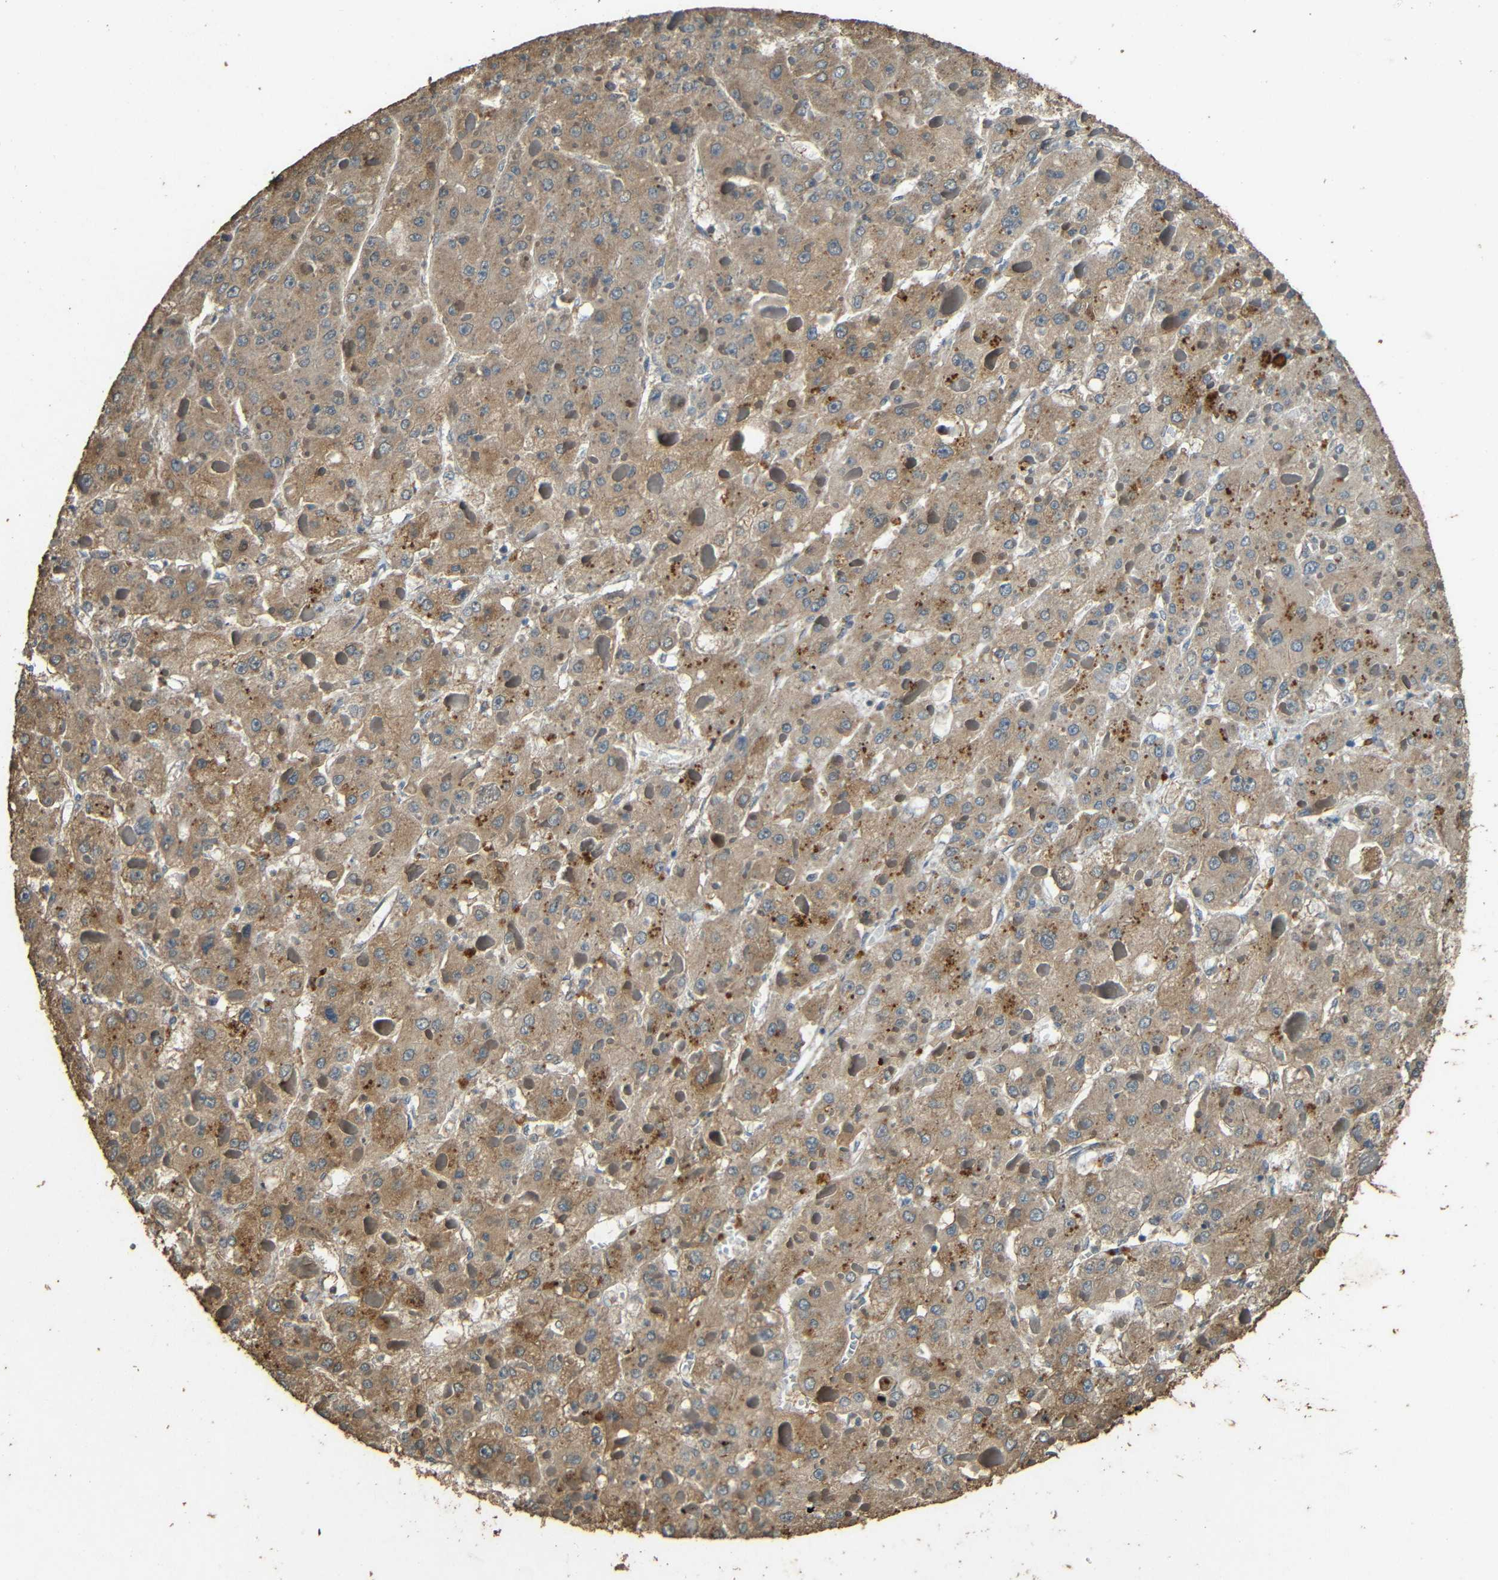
{"staining": {"intensity": "moderate", "quantity": ">75%", "location": "cytoplasmic/membranous"}, "tissue": "liver cancer", "cell_type": "Tumor cells", "image_type": "cancer", "snomed": [{"axis": "morphology", "description": "Carcinoma, Hepatocellular, NOS"}, {"axis": "topography", "description": "Liver"}], "caption": "The micrograph shows a brown stain indicating the presence of a protein in the cytoplasmic/membranous of tumor cells in hepatocellular carcinoma (liver). (Brightfield microscopy of DAB IHC at high magnification).", "gene": "PDE5A", "patient": {"sex": "female", "age": 73}}